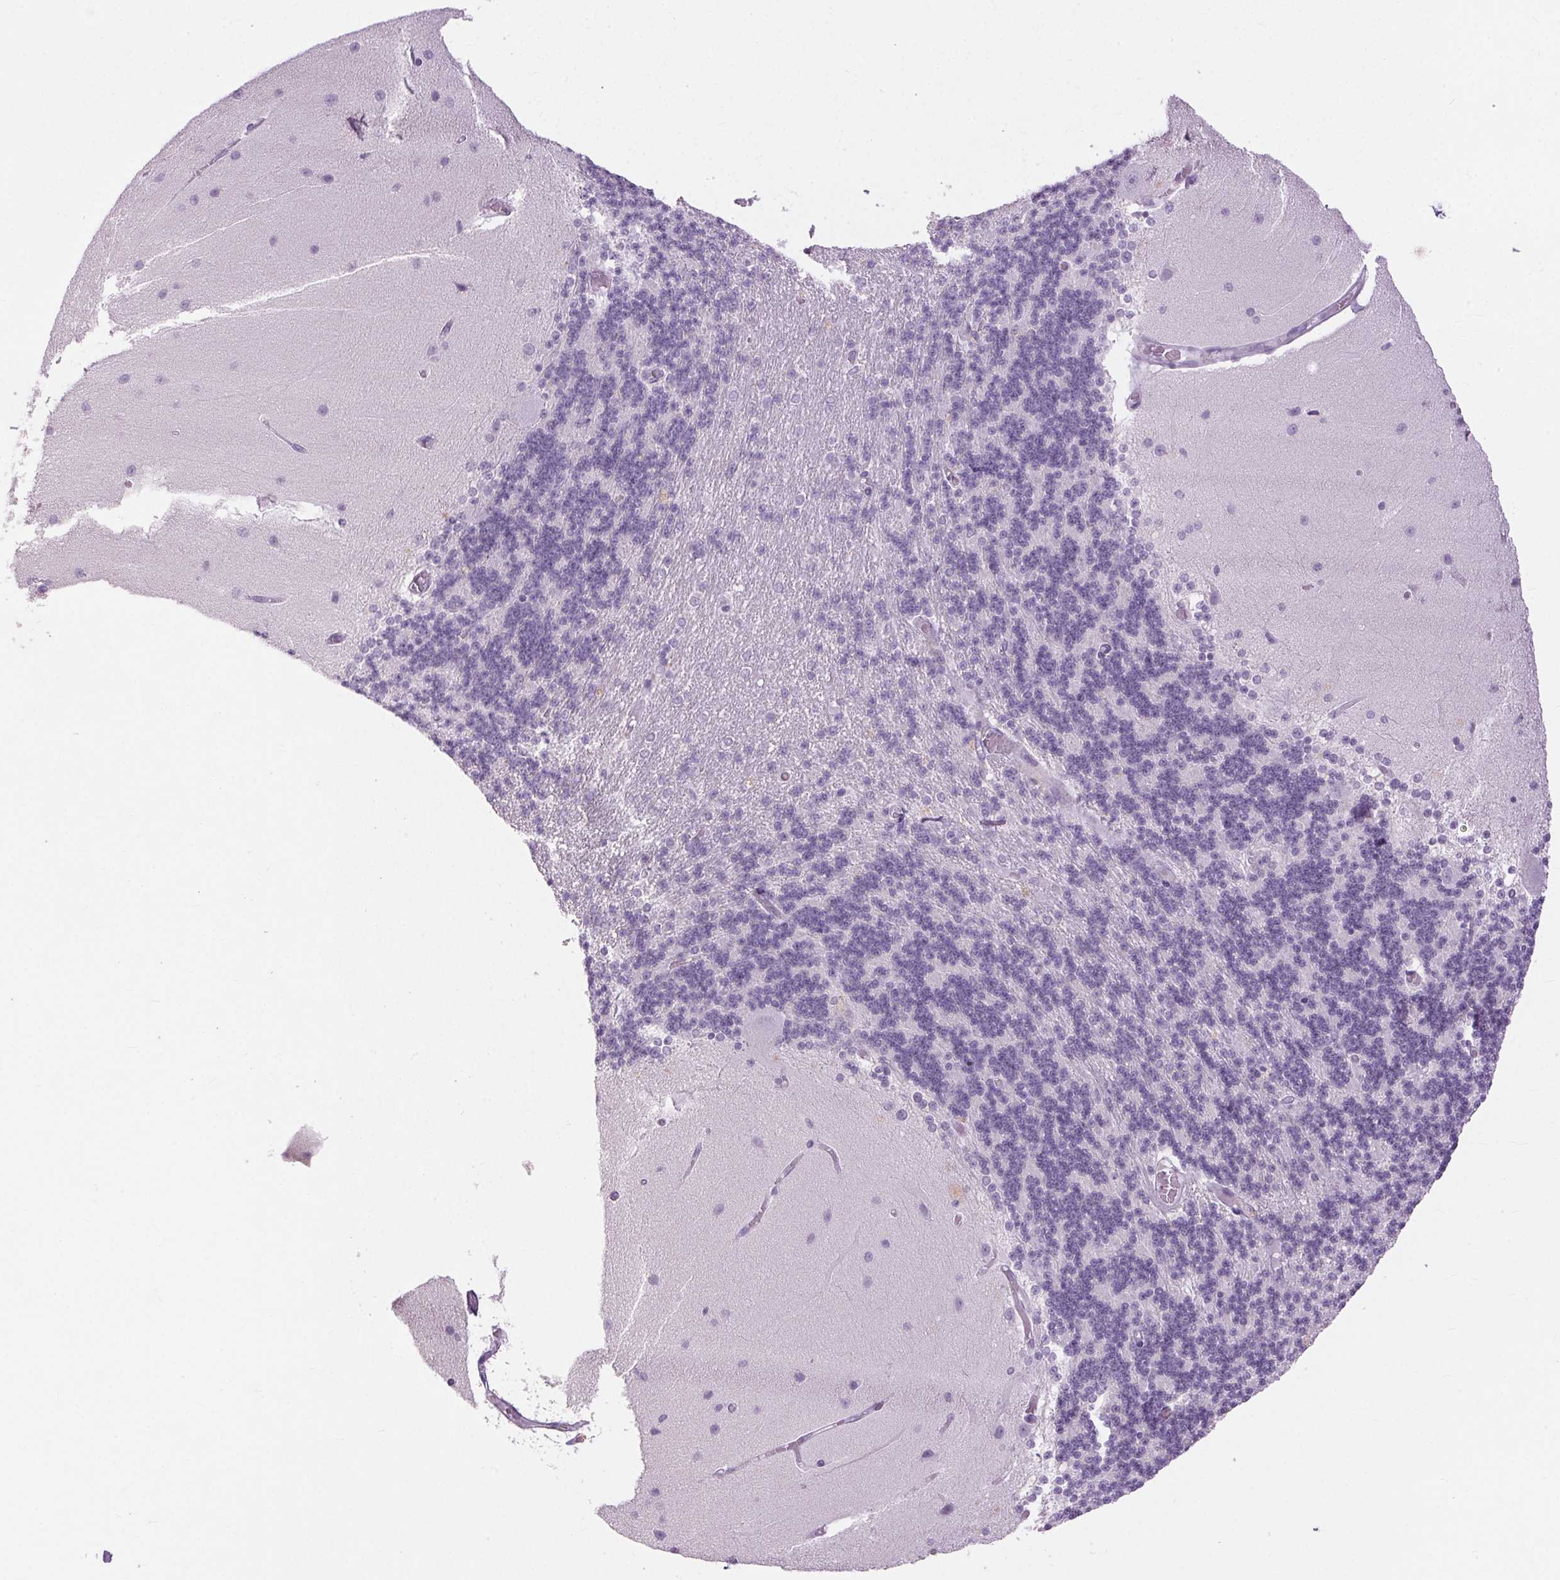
{"staining": {"intensity": "negative", "quantity": "none", "location": "none"}, "tissue": "cerebellum", "cell_type": "Cells in granular layer", "image_type": "normal", "snomed": [{"axis": "morphology", "description": "Normal tissue, NOS"}, {"axis": "topography", "description": "Cerebellum"}], "caption": "The micrograph exhibits no significant expression in cells in granular layer of cerebellum. The staining was performed using DAB (3,3'-diaminobenzidine) to visualize the protein expression in brown, while the nuclei were stained in blue with hematoxylin (Magnification: 20x).", "gene": "BEND2", "patient": {"sex": "female", "age": 54}}